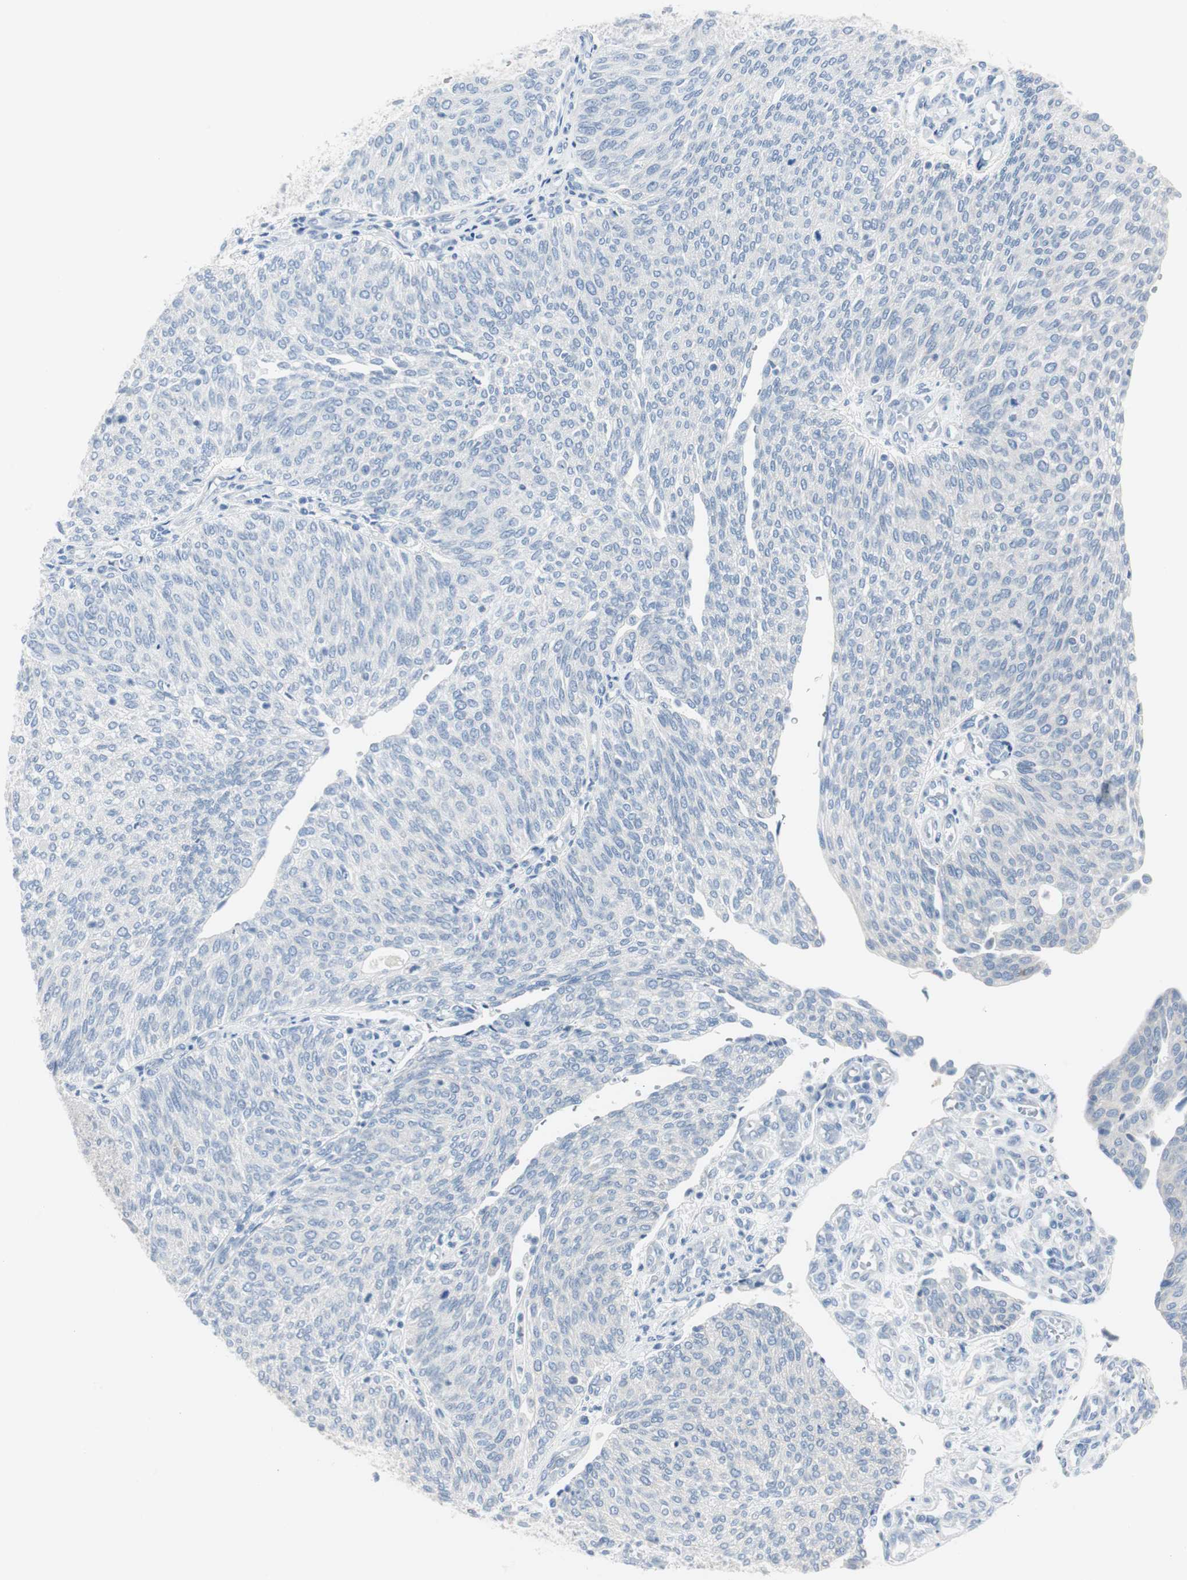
{"staining": {"intensity": "negative", "quantity": "none", "location": "none"}, "tissue": "urothelial cancer", "cell_type": "Tumor cells", "image_type": "cancer", "snomed": [{"axis": "morphology", "description": "Urothelial carcinoma, Low grade"}, {"axis": "topography", "description": "Urinary bladder"}], "caption": "The immunohistochemistry photomicrograph has no significant positivity in tumor cells of low-grade urothelial carcinoma tissue.", "gene": "S100A7", "patient": {"sex": "female", "age": 79}}